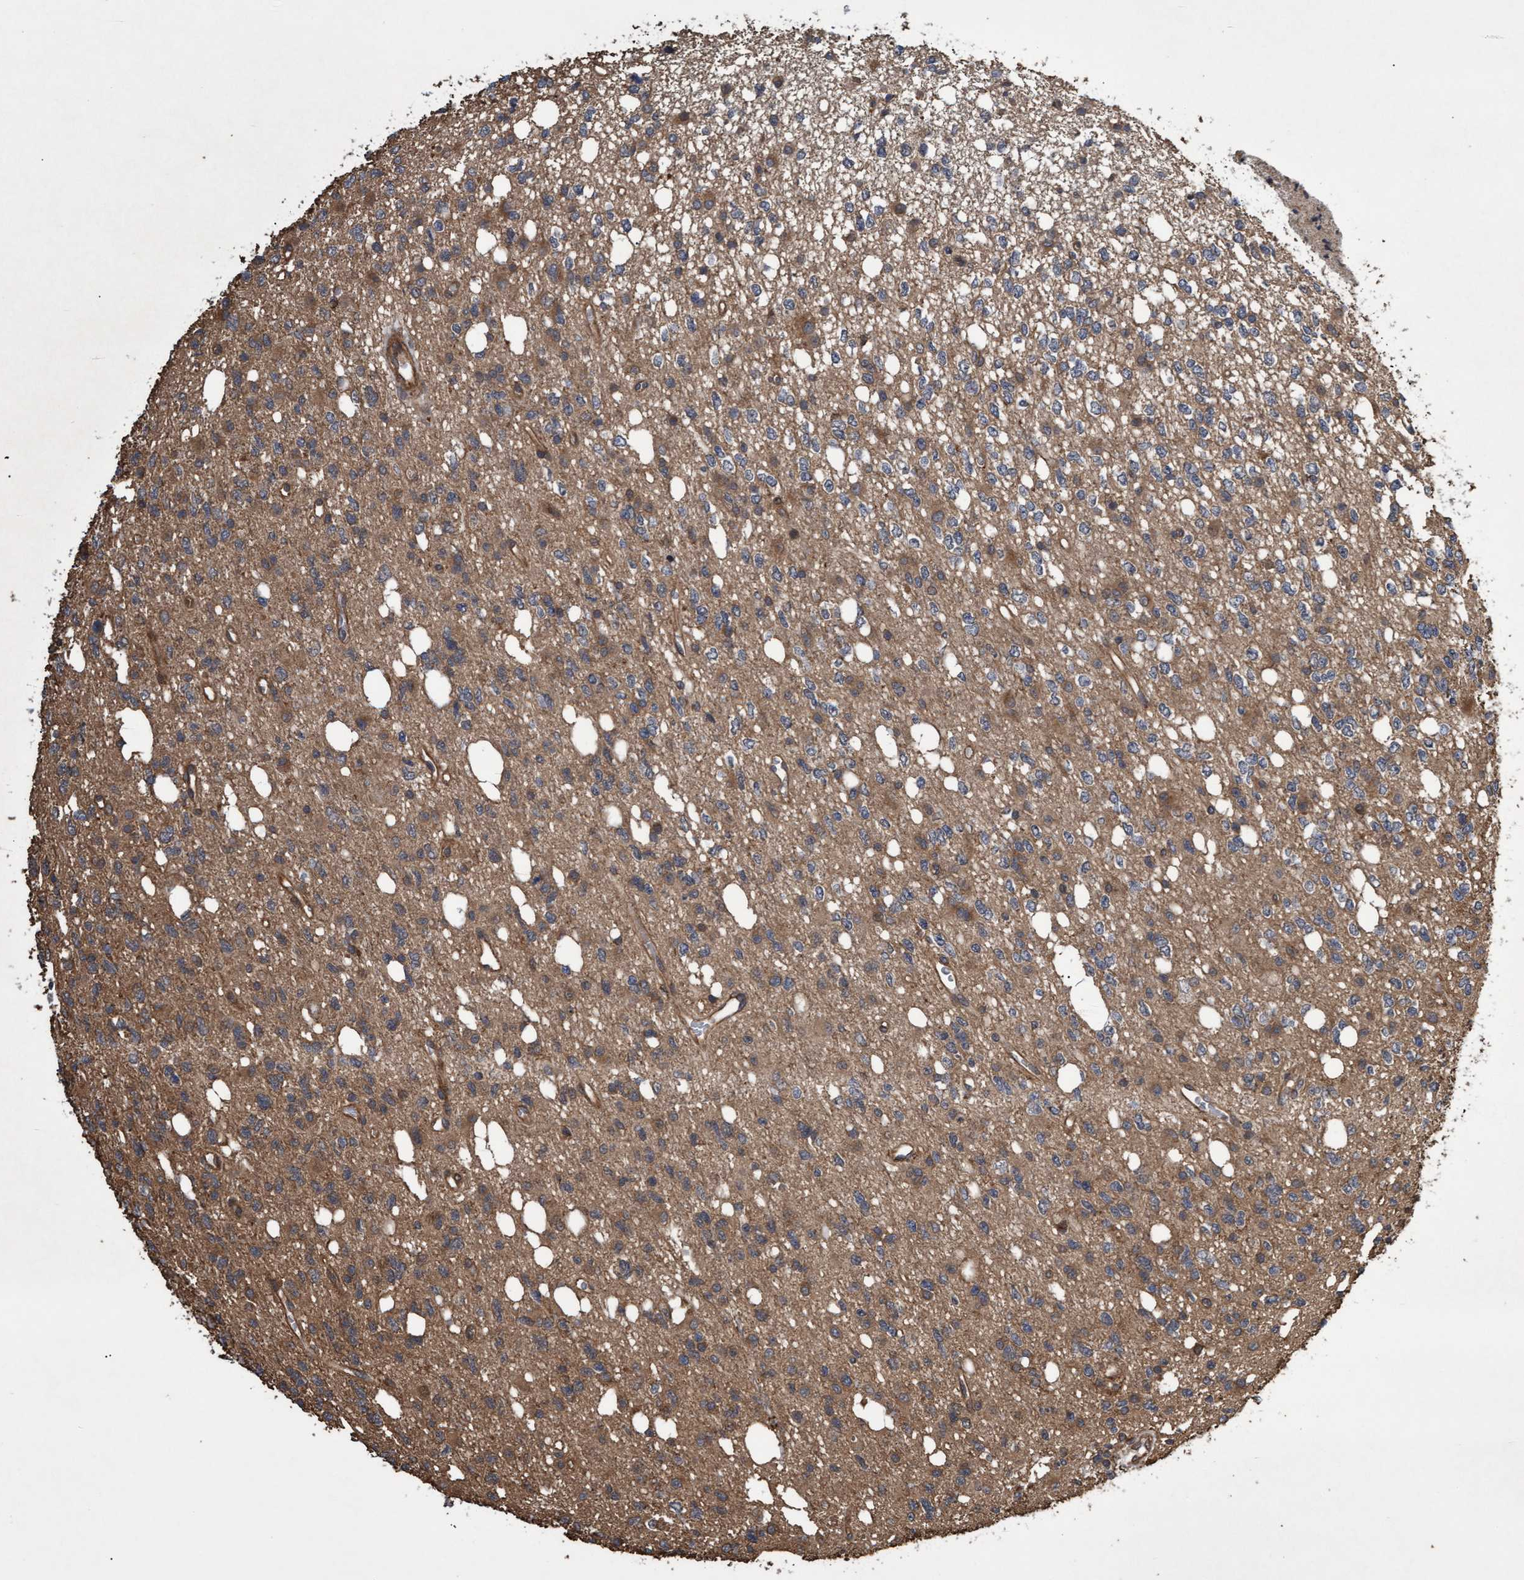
{"staining": {"intensity": "weak", "quantity": "25%-75%", "location": "cytoplasmic/membranous"}, "tissue": "glioma", "cell_type": "Tumor cells", "image_type": "cancer", "snomed": [{"axis": "morphology", "description": "Glioma, malignant, High grade"}, {"axis": "topography", "description": "Brain"}], "caption": "The immunohistochemical stain highlights weak cytoplasmic/membranous staining in tumor cells of high-grade glioma (malignant) tissue.", "gene": "TNFRSF10B", "patient": {"sex": "female", "age": 62}}